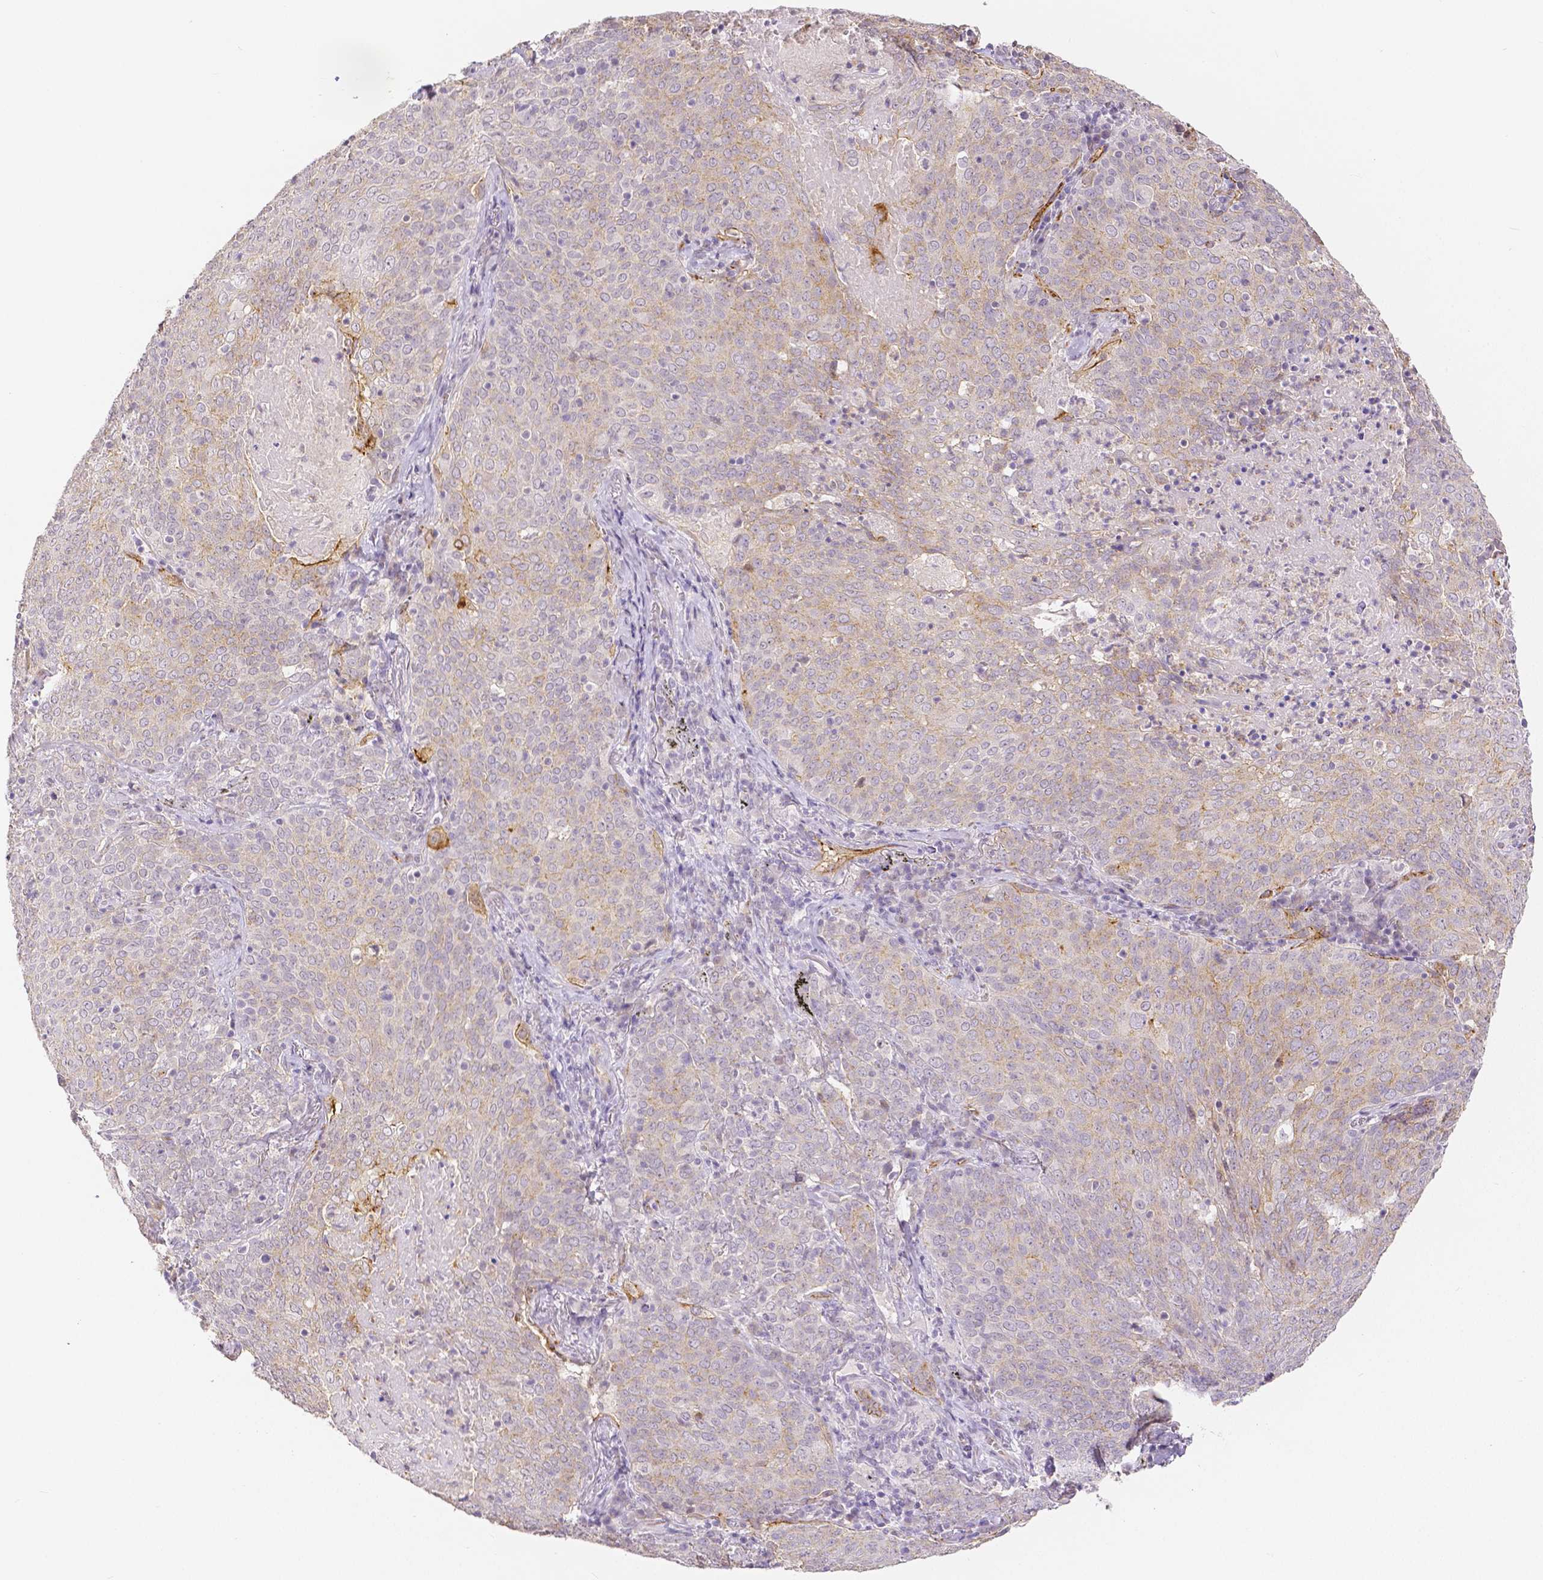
{"staining": {"intensity": "moderate", "quantity": "<25%", "location": "cytoplasmic/membranous"}, "tissue": "lung cancer", "cell_type": "Tumor cells", "image_type": "cancer", "snomed": [{"axis": "morphology", "description": "Squamous cell carcinoma, NOS"}, {"axis": "topography", "description": "Lung"}], "caption": "There is low levels of moderate cytoplasmic/membranous expression in tumor cells of squamous cell carcinoma (lung), as demonstrated by immunohistochemical staining (brown color).", "gene": "OCLN", "patient": {"sex": "male", "age": 82}}